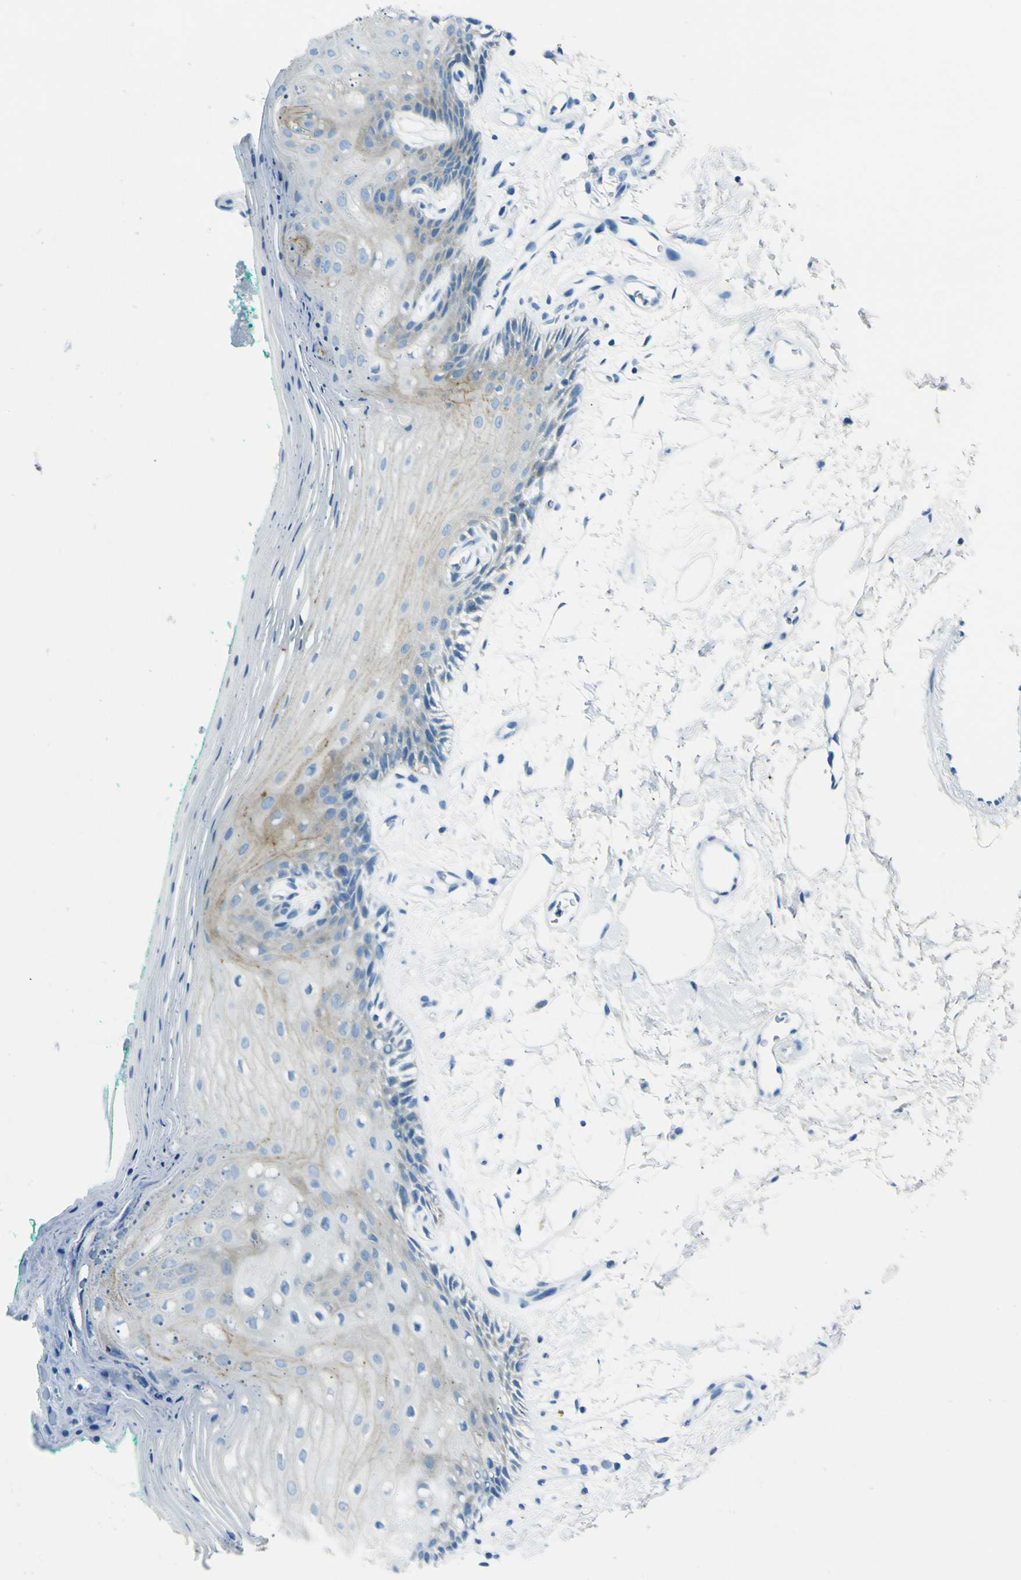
{"staining": {"intensity": "moderate", "quantity": "25%-75%", "location": "cytoplasmic/membranous"}, "tissue": "oral mucosa", "cell_type": "Squamous epithelial cells", "image_type": "normal", "snomed": [{"axis": "morphology", "description": "Normal tissue, NOS"}, {"axis": "topography", "description": "Skeletal muscle"}, {"axis": "topography", "description": "Oral tissue"}, {"axis": "topography", "description": "Peripheral nerve tissue"}], "caption": "Approximately 25%-75% of squamous epithelial cells in normal human oral mucosa reveal moderate cytoplasmic/membranous protein staining as visualized by brown immunohistochemical staining.", "gene": "SORCS1", "patient": {"sex": "female", "age": 84}}